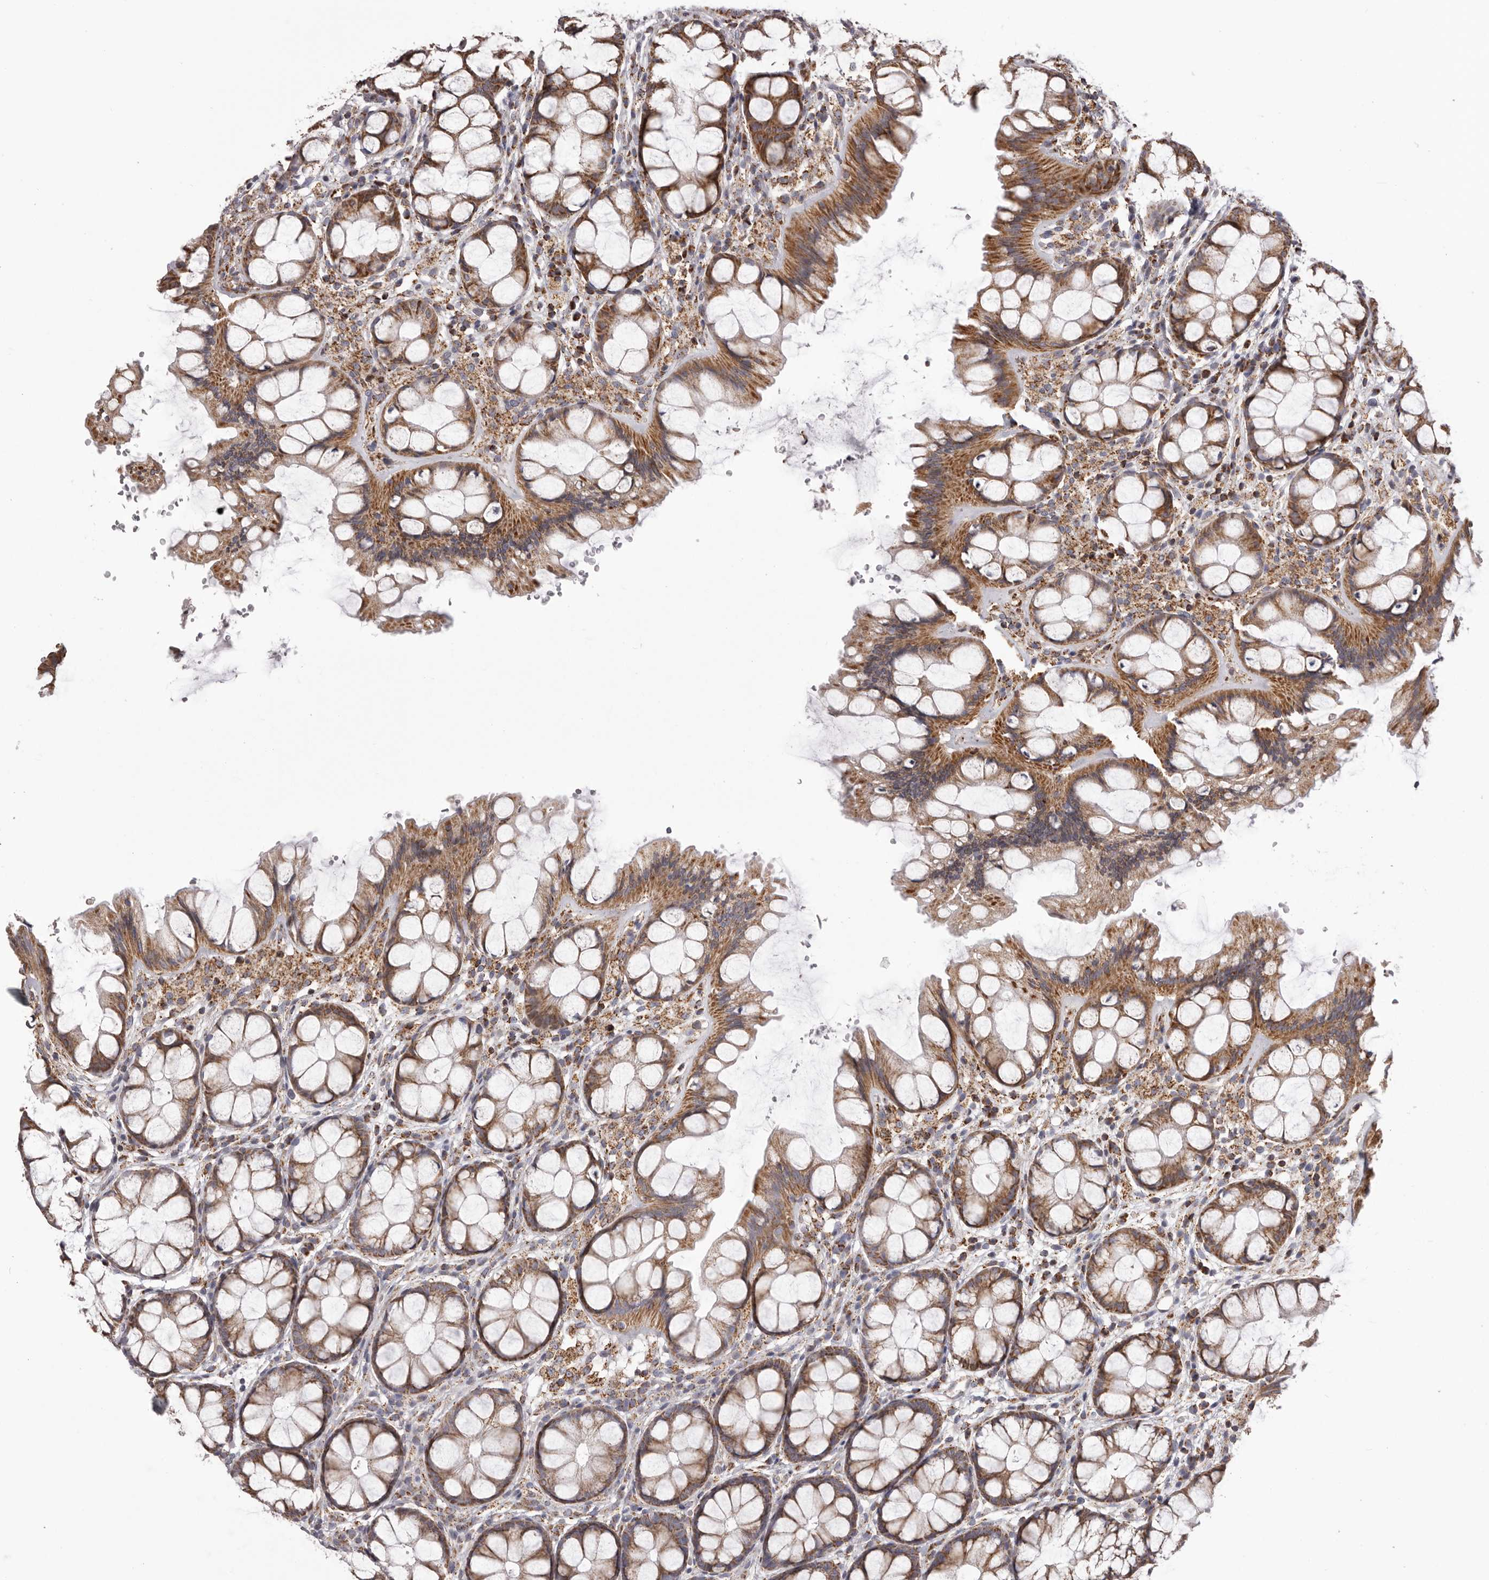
{"staining": {"intensity": "moderate", "quantity": ">75%", "location": "cytoplasmic/membranous"}, "tissue": "colon", "cell_type": "Endothelial cells", "image_type": "normal", "snomed": [{"axis": "morphology", "description": "Normal tissue, NOS"}, {"axis": "topography", "description": "Colon"}], "caption": "Immunohistochemical staining of benign human colon demonstrates moderate cytoplasmic/membranous protein staining in about >75% of endothelial cells.", "gene": "CHRM2", "patient": {"sex": "male", "age": 47}}